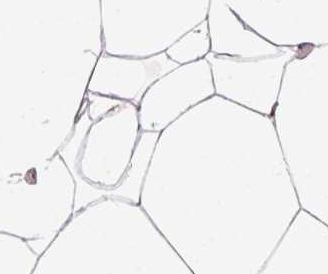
{"staining": {"intensity": "moderate", "quantity": ">75%", "location": "nuclear"}, "tissue": "breast", "cell_type": "Adipocytes", "image_type": "normal", "snomed": [{"axis": "morphology", "description": "Normal tissue, NOS"}, {"axis": "topography", "description": "Breast"}], "caption": "Immunohistochemical staining of unremarkable breast displays >75% levels of moderate nuclear protein positivity in about >75% of adipocytes.", "gene": "ZNF80", "patient": {"sex": "female", "age": 27}}